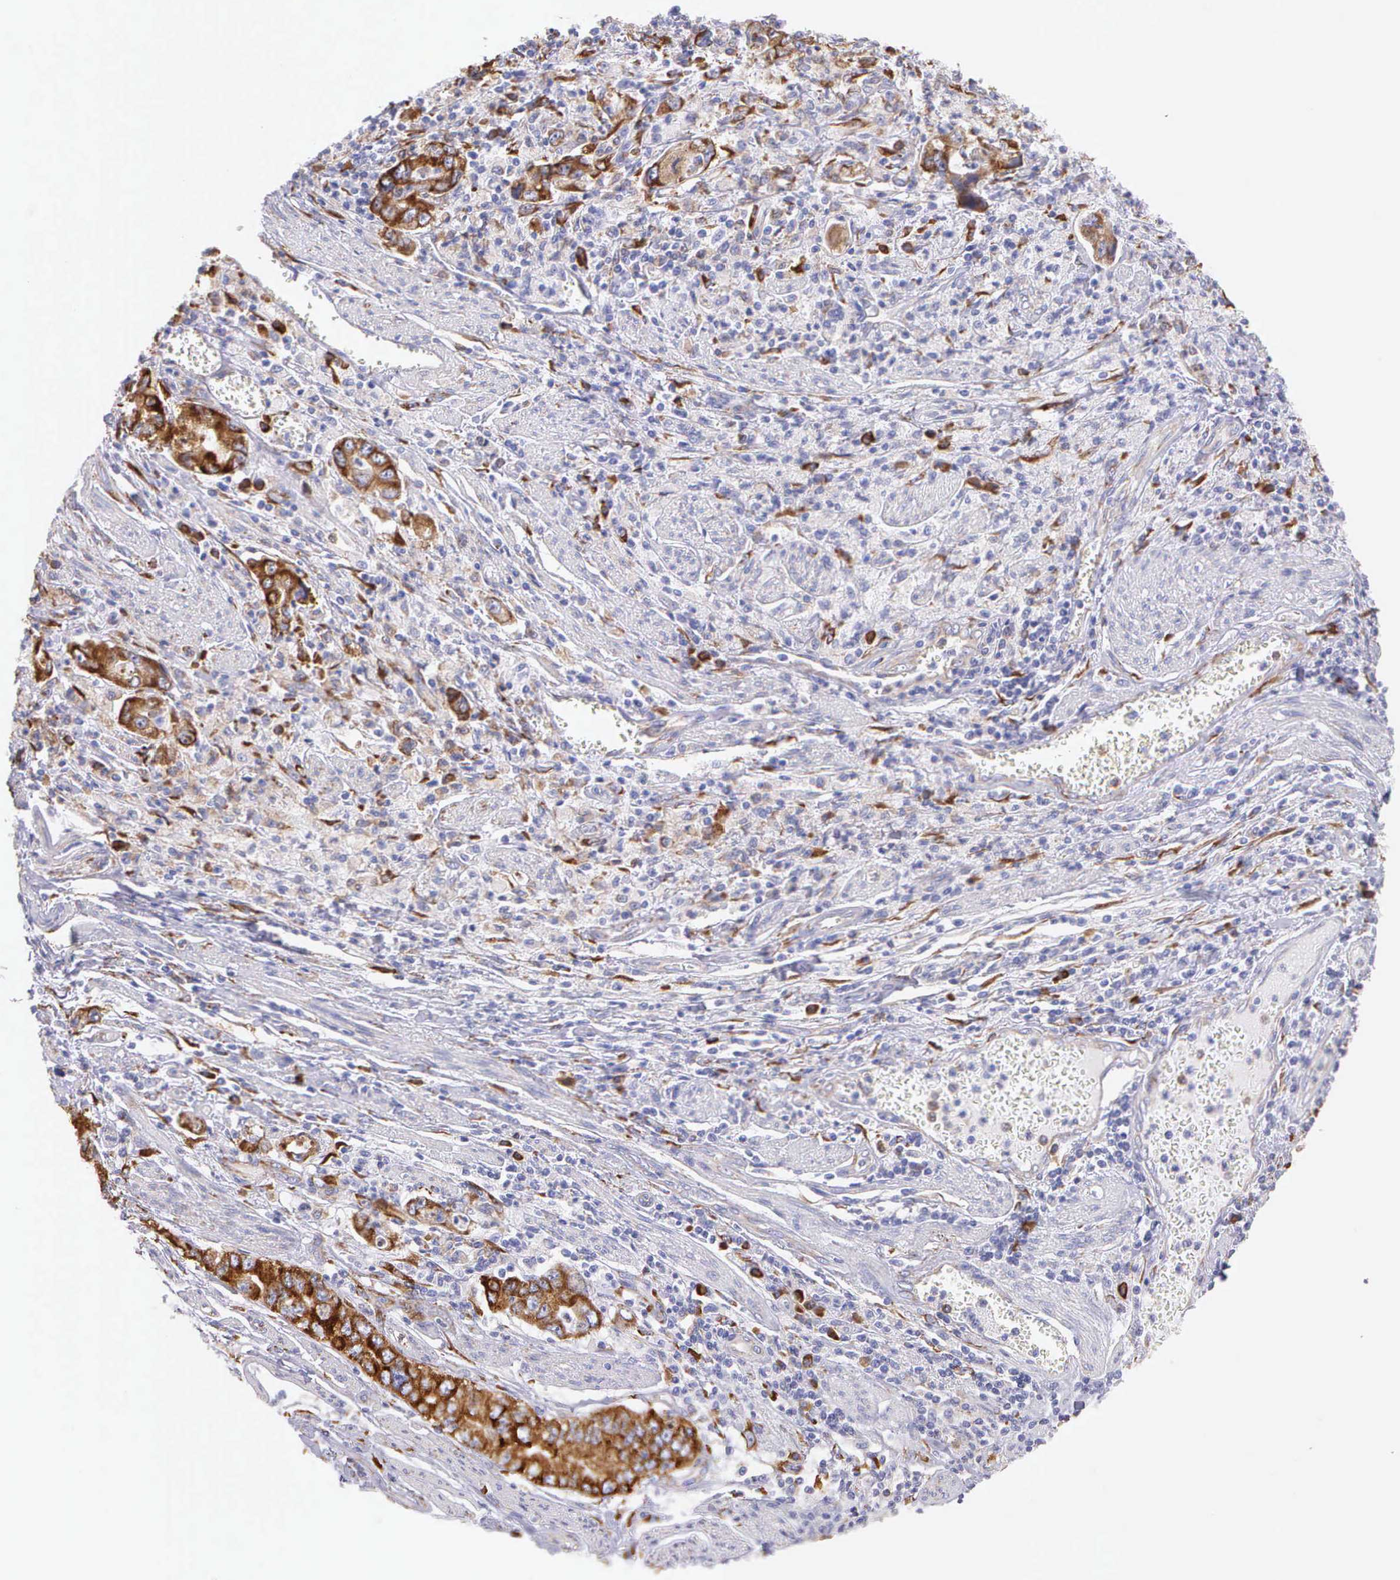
{"staining": {"intensity": "strong", "quantity": ">75%", "location": "cytoplasmic/membranous"}, "tissue": "stomach cancer", "cell_type": "Tumor cells", "image_type": "cancer", "snomed": [{"axis": "morphology", "description": "Adenocarcinoma, NOS"}, {"axis": "topography", "description": "Pancreas"}, {"axis": "topography", "description": "Stomach, upper"}], "caption": "Immunohistochemistry (DAB) staining of human stomach adenocarcinoma shows strong cytoplasmic/membranous protein positivity in about >75% of tumor cells. (DAB IHC with brightfield microscopy, high magnification).", "gene": "CKAP4", "patient": {"sex": "male", "age": 77}}